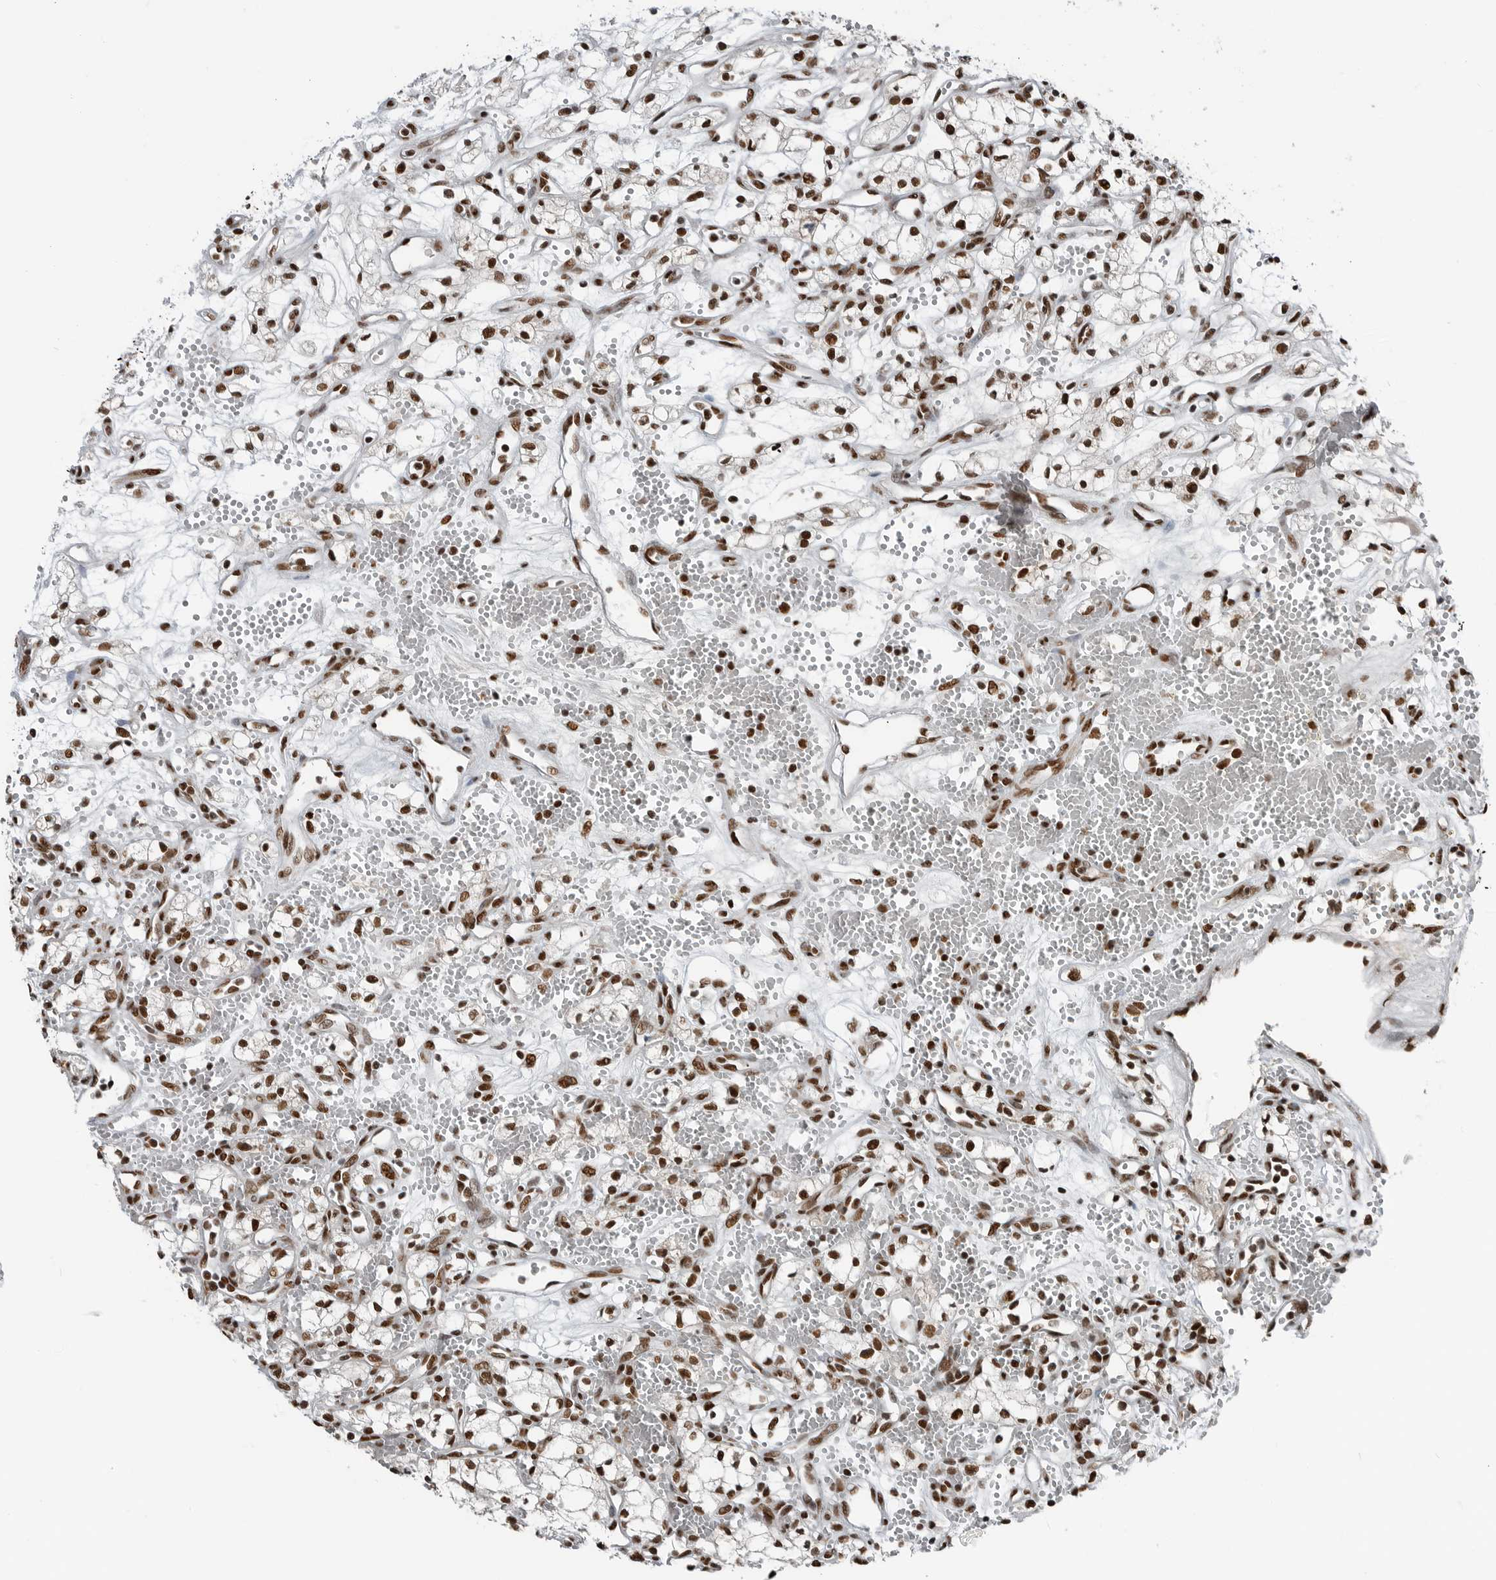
{"staining": {"intensity": "strong", "quantity": ">75%", "location": "nuclear"}, "tissue": "renal cancer", "cell_type": "Tumor cells", "image_type": "cancer", "snomed": [{"axis": "morphology", "description": "Adenocarcinoma, NOS"}, {"axis": "topography", "description": "Kidney"}], "caption": "A high-resolution photomicrograph shows IHC staining of renal adenocarcinoma, which demonstrates strong nuclear expression in approximately >75% of tumor cells.", "gene": "BLZF1", "patient": {"sex": "male", "age": 59}}